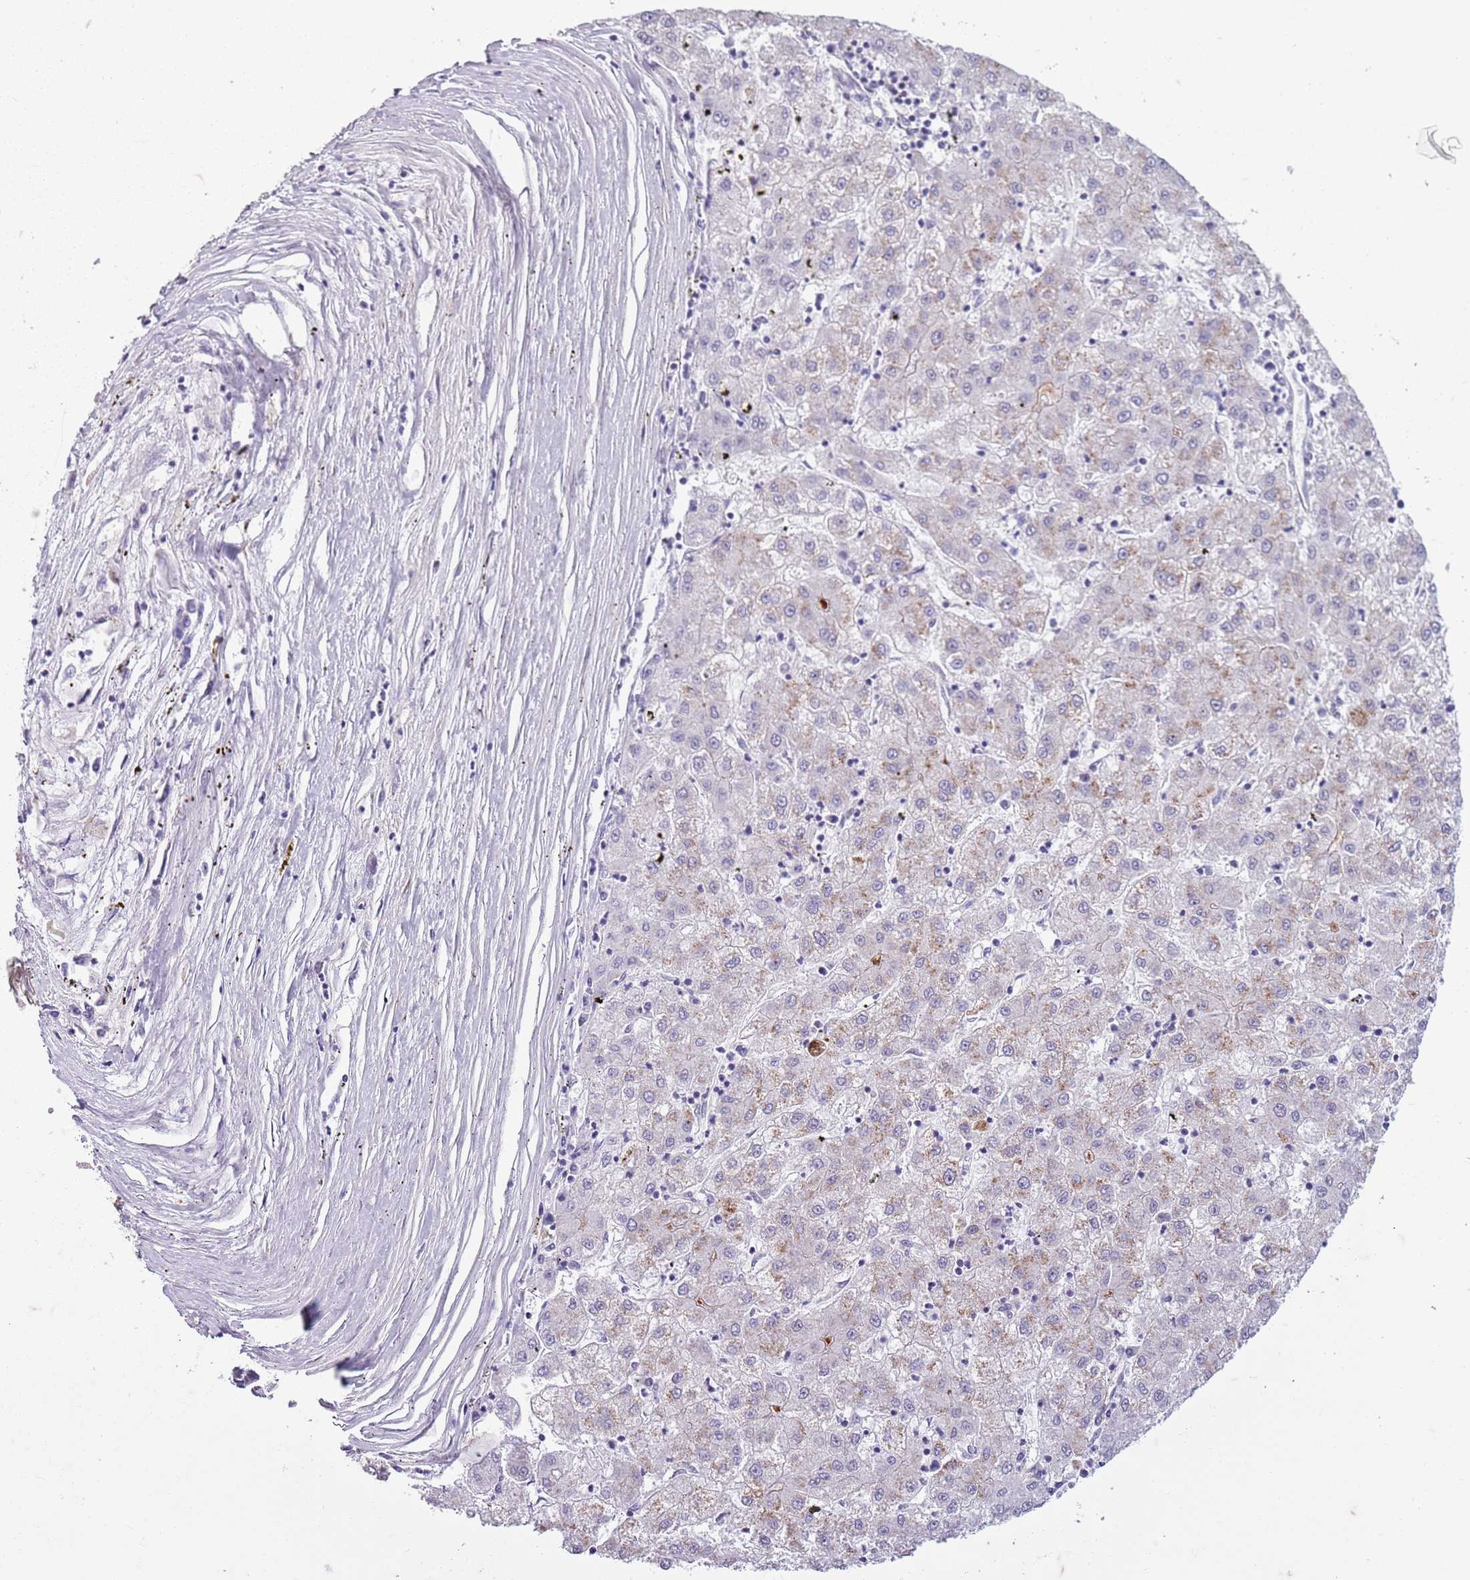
{"staining": {"intensity": "negative", "quantity": "none", "location": "none"}, "tissue": "liver cancer", "cell_type": "Tumor cells", "image_type": "cancer", "snomed": [{"axis": "morphology", "description": "Carcinoma, Hepatocellular, NOS"}, {"axis": "topography", "description": "Liver"}], "caption": "The immunohistochemistry image has no significant staining in tumor cells of liver hepatocellular carcinoma tissue.", "gene": "TAS2R38", "patient": {"sex": "male", "age": 72}}